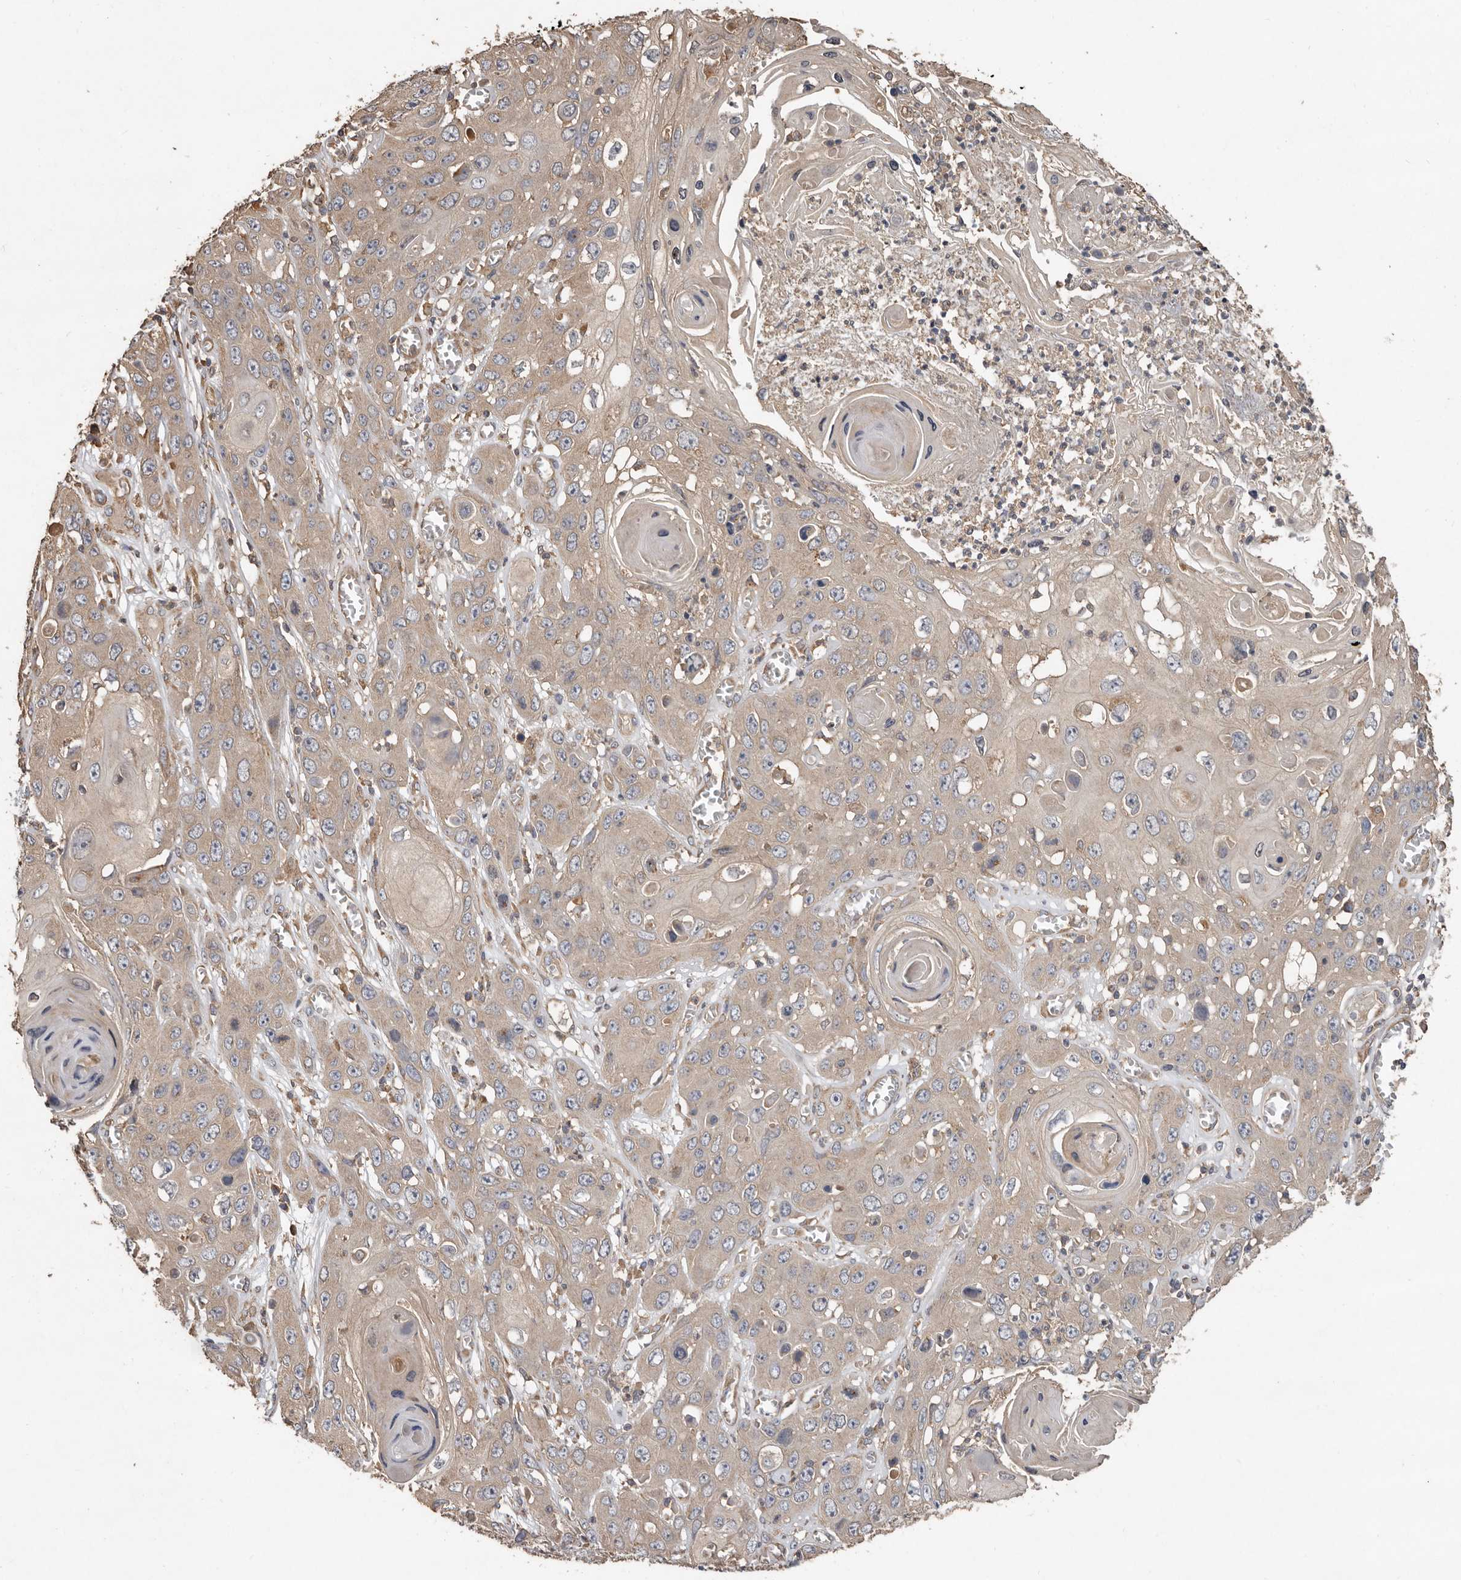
{"staining": {"intensity": "weak", "quantity": ">75%", "location": "cytoplasmic/membranous"}, "tissue": "skin cancer", "cell_type": "Tumor cells", "image_type": "cancer", "snomed": [{"axis": "morphology", "description": "Squamous cell carcinoma, NOS"}, {"axis": "topography", "description": "Skin"}], "caption": "An immunohistochemistry photomicrograph of tumor tissue is shown. Protein staining in brown shows weak cytoplasmic/membranous positivity in skin cancer within tumor cells.", "gene": "FLCN", "patient": {"sex": "male", "age": 55}}